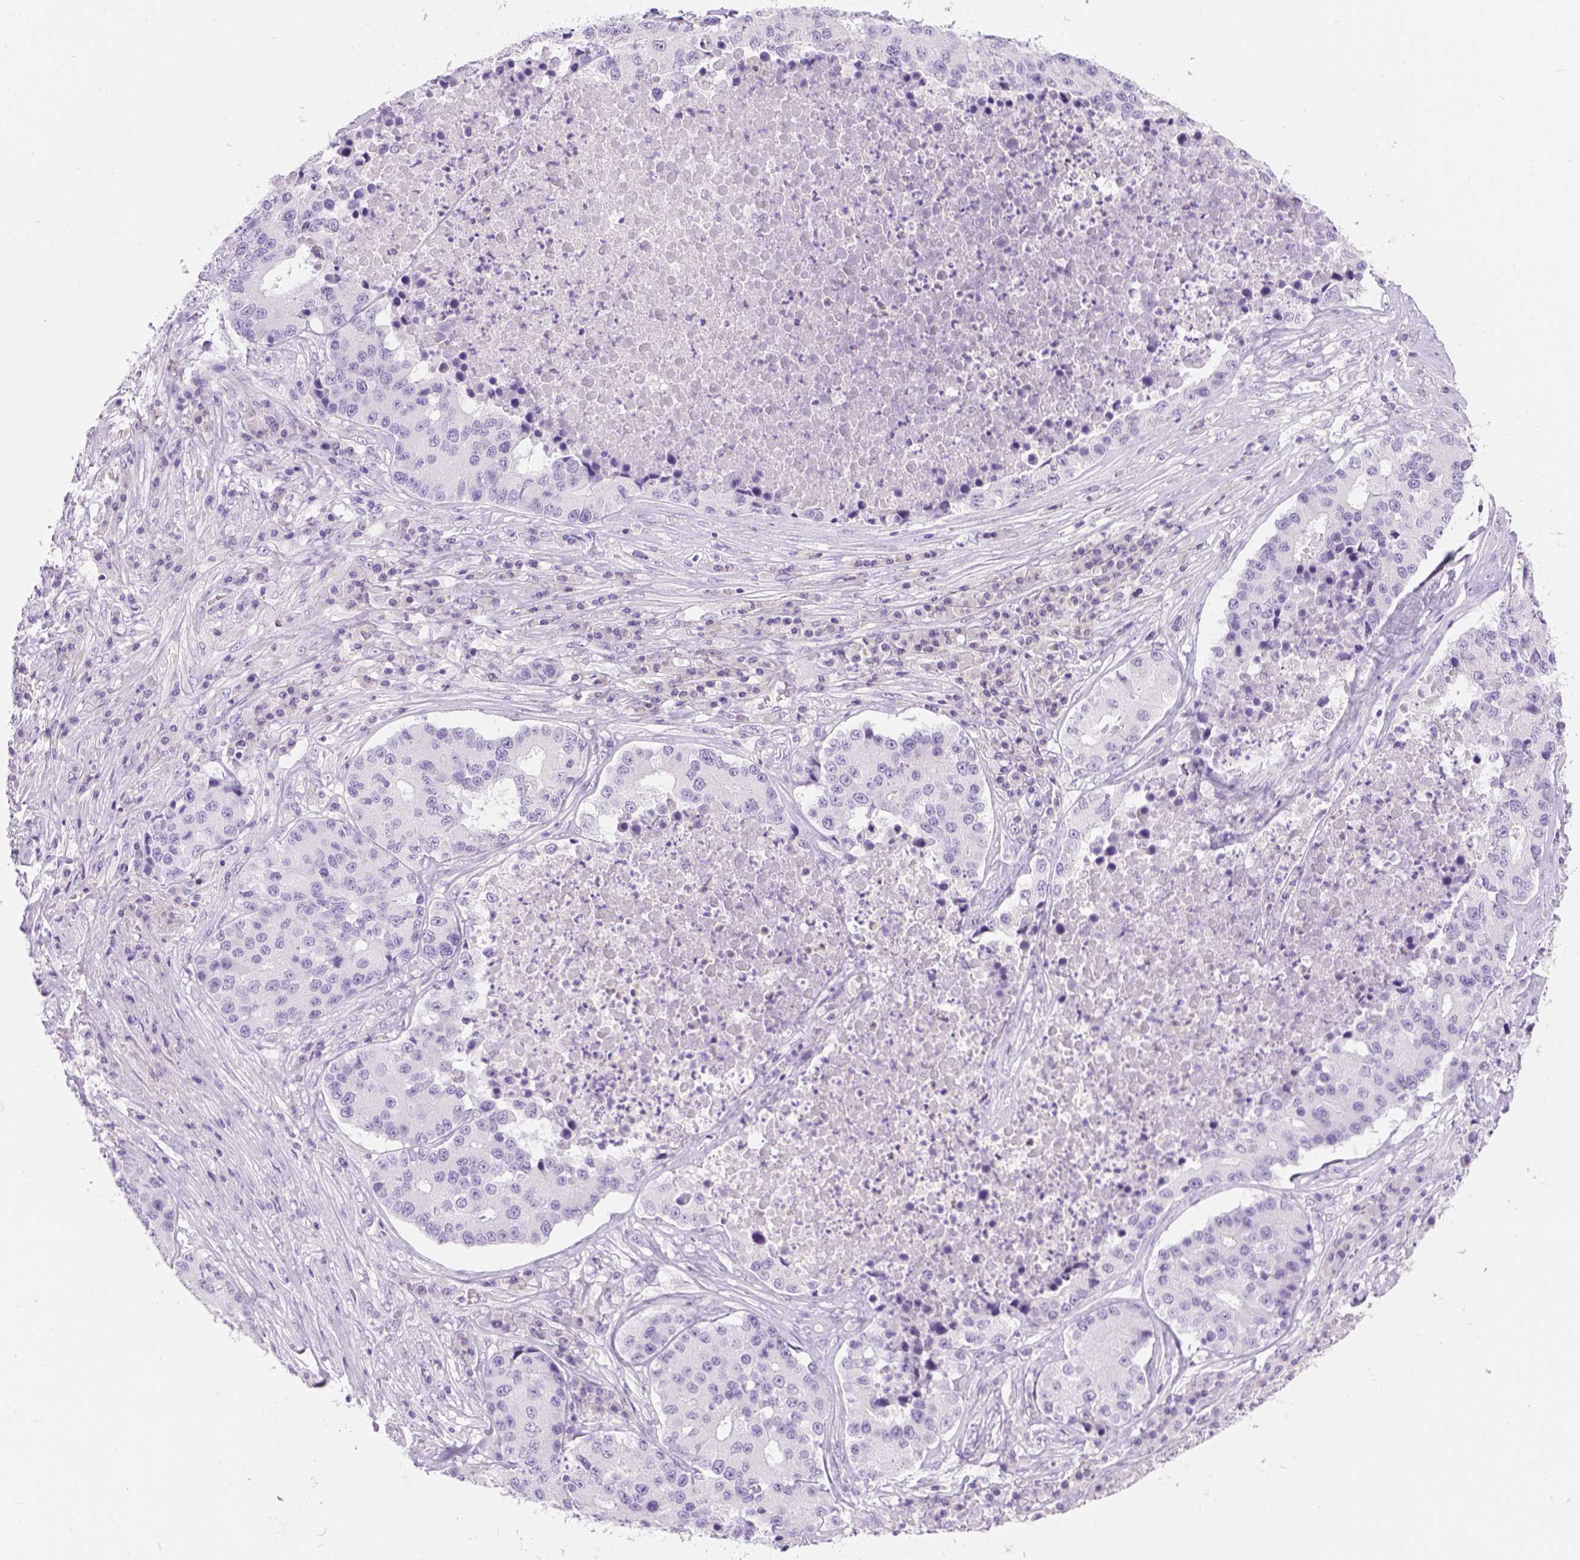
{"staining": {"intensity": "negative", "quantity": "none", "location": "none"}, "tissue": "stomach cancer", "cell_type": "Tumor cells", "image_type": "cancer", "snomed": [{"axis": "morphology", "description": "Adenocarcinoma, NOS"}, {"axis": "topography", "description": "Stomach"}], "caption": "Immunohistochemical staining of human stomach cancer (adenocarcinoma) displays no significant positivity in tumor cells.", "gene": "TMEM38A", "patient": {"sex": "male", "age": 71}}